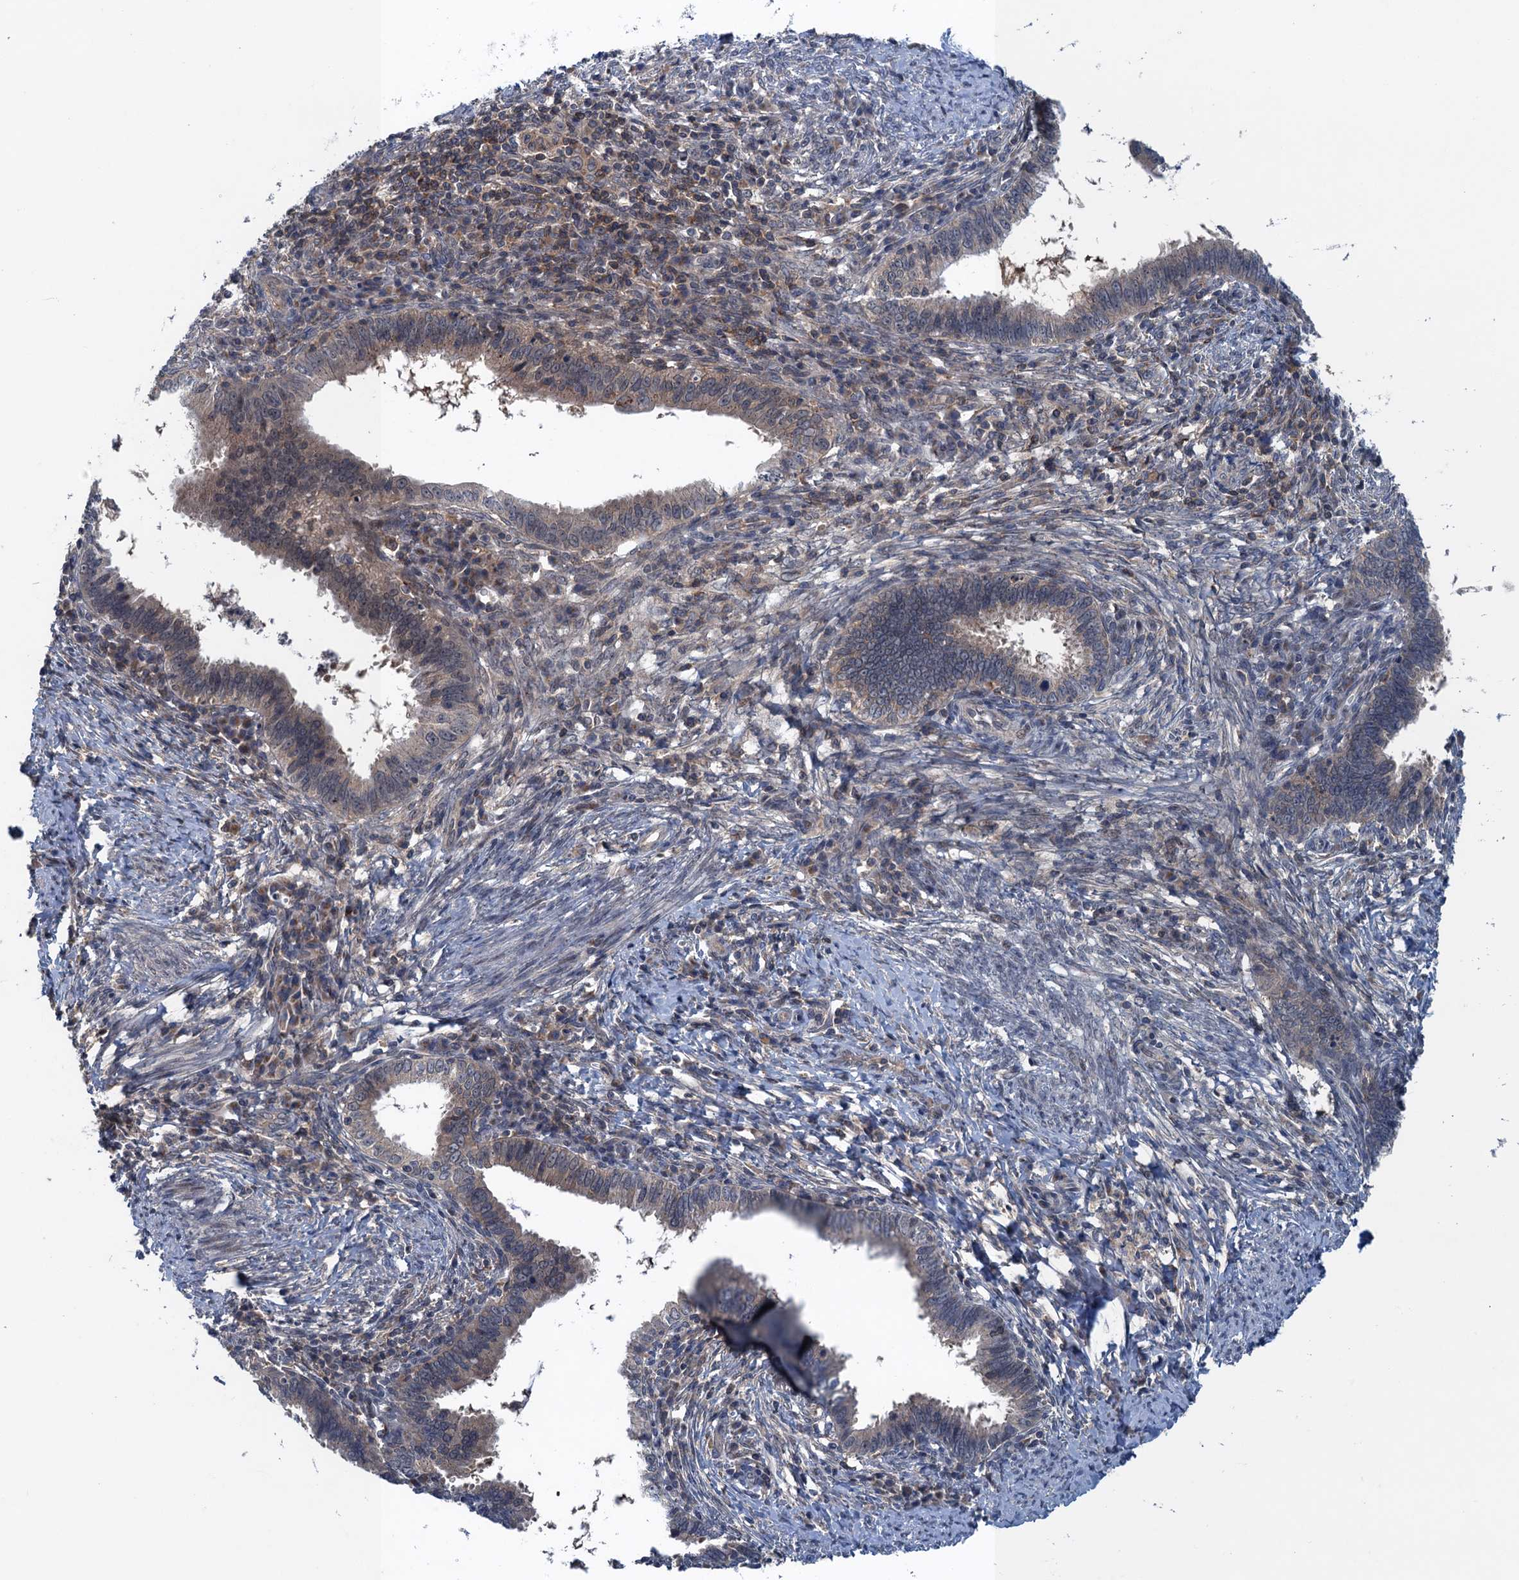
{"staining": {"intensity": "weak", "quantity": "<25%", "location": "cytoplasmic/membranous"}, "tissue": "cervical cancer", "cell_type": "Tumor cells", "image_type": "cancer", "snomed": [{"axis": "morphology", "description": "Adenocarcinoma, NOS"}, {"axis": "topography", "description": "Cervix"}], "caption": "DAB immunohistochemical staining of human cervical cancer (adenocarcinoma) reveals no significant expression in tumor cells. (IHC, brightfield microscopy, high magnification).", "gene": "RNF165", "patient": {"sex": "female", "age": 36}}